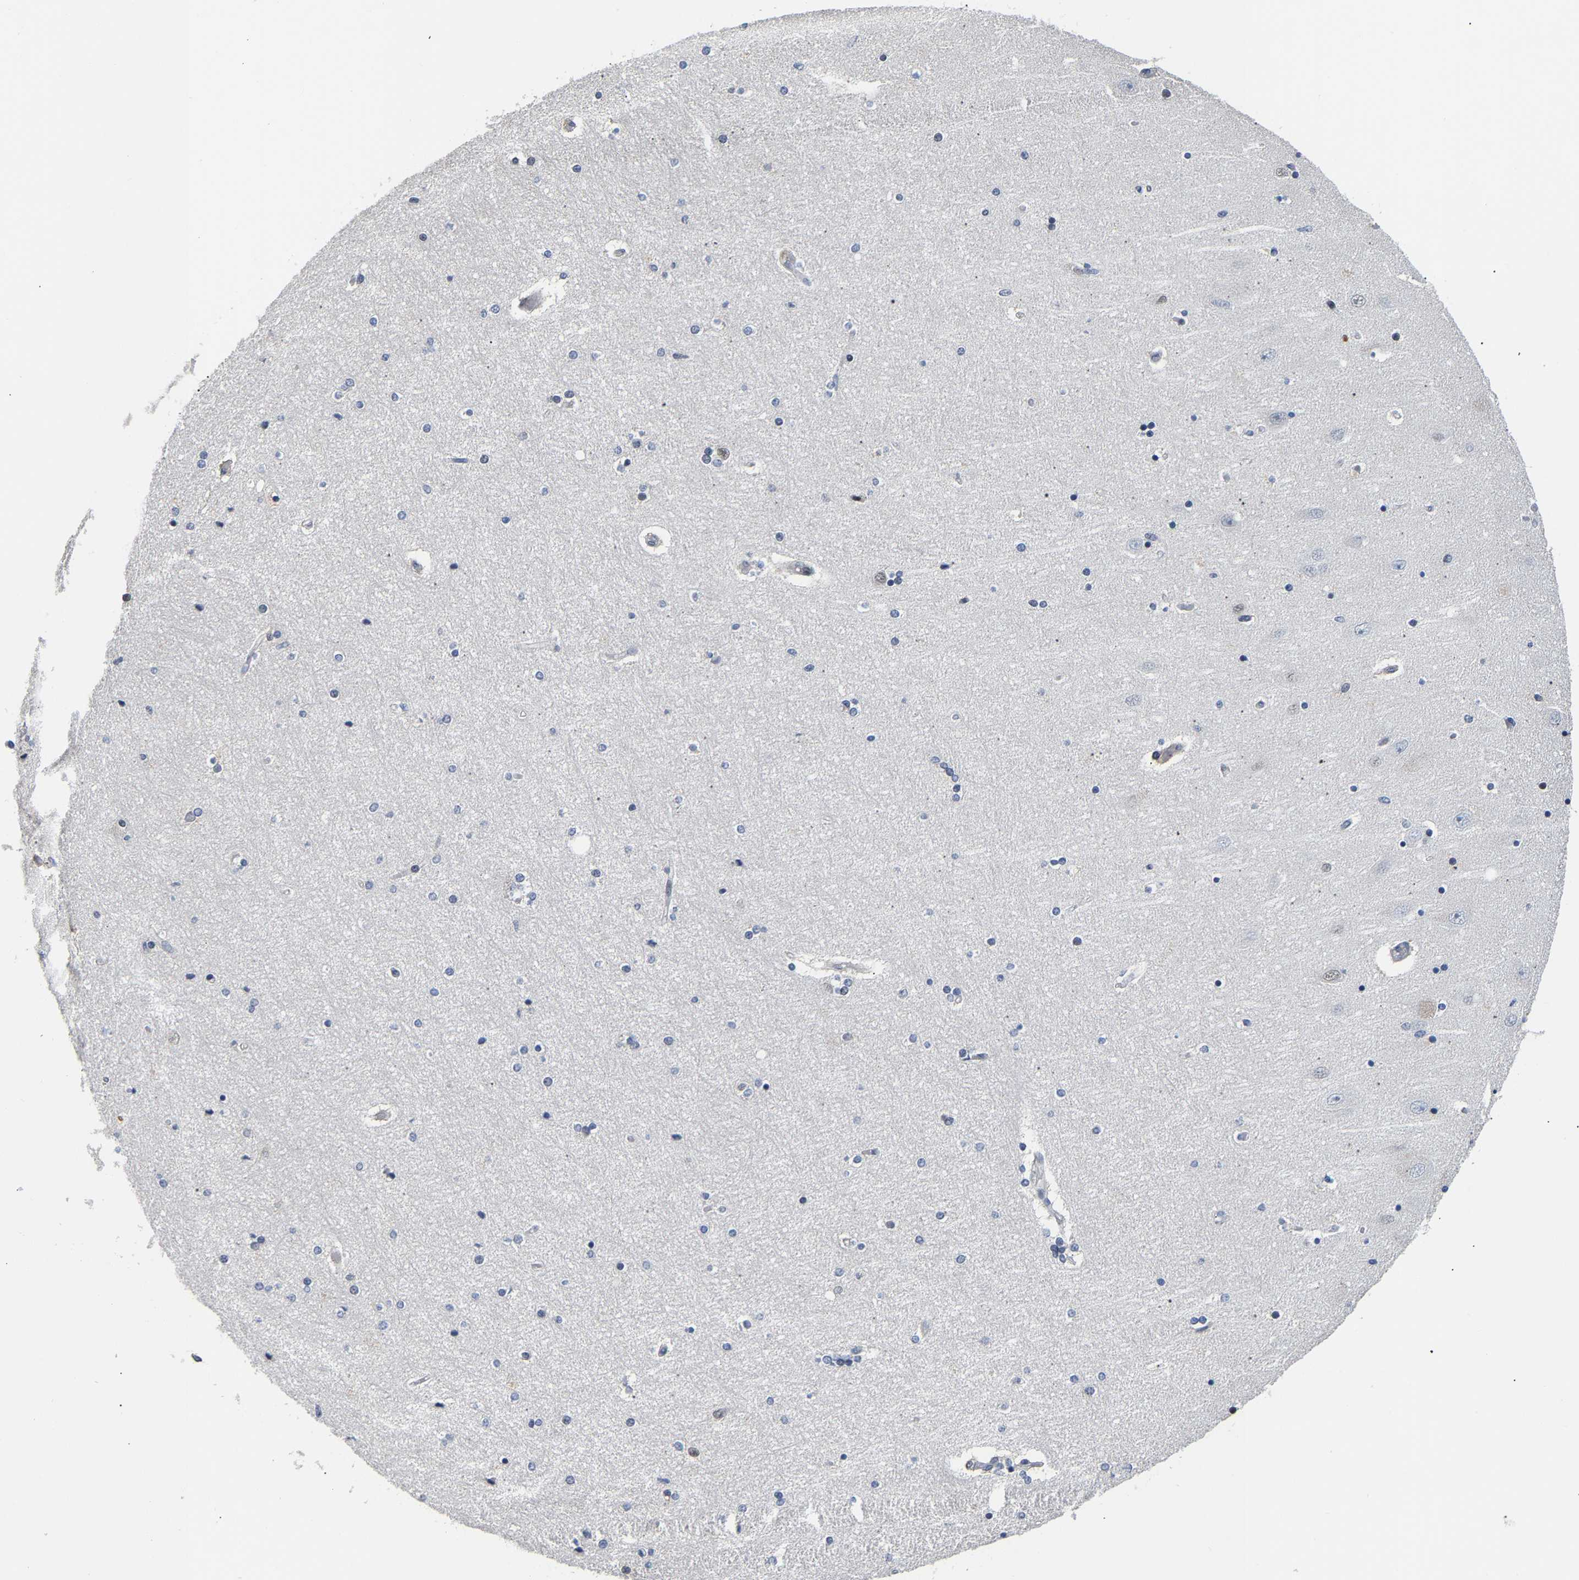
{"staining": {"intensity": "negative", "quantity": "none", "location": "none"}, "tissue": "hippocampus", "cell_type": "Glial cells", "image_type": "normal", "snomed": [{"axis": "morphology", "description": "Normal tissue, NOS"}, {"axis": "topography", "description": "Hippocampus"}], "caption": "This is an immunohistochemistry (IHC) histopathology image of normal hippocampus. There is no staining in glial cells.", "gene": "TDRD7", "patient": {"sex": "female", "age": 54}}